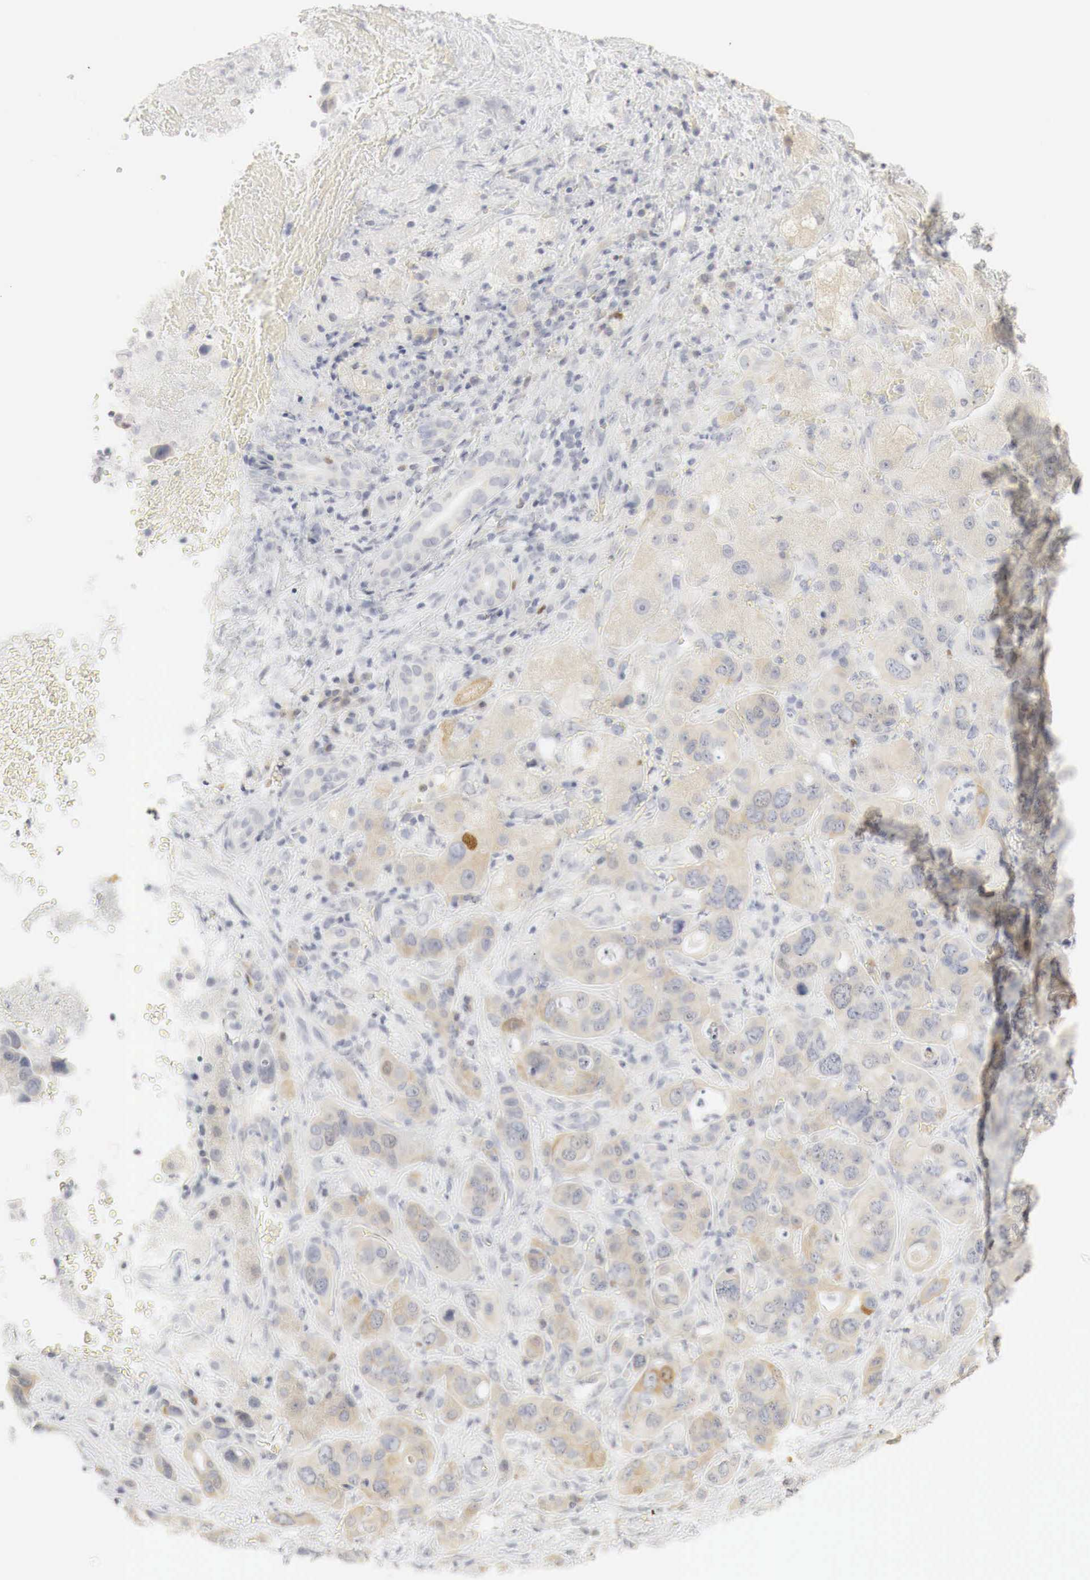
{"staining": {"intensity": "weak", "quantity": "25%-75%", "location": "cytoplasmic/membranous"}, "tissue": "liver cancer", "cell_type": "Tumor cells", "image_type": "cancer", "snomed": [{"axis": "morphology", "description": "Cholangiocarcinoma"}, {"axis": "topography", "description": "Liver"}], "caption": "The histopathology image exhibits a brown stain indicating the presence of a protein in the cytoplasmic/membranous of tumor cells in cholangiocarcinoma (liver).", "gene": "TP63", "patient": {"sex": "female", "age": 79}}